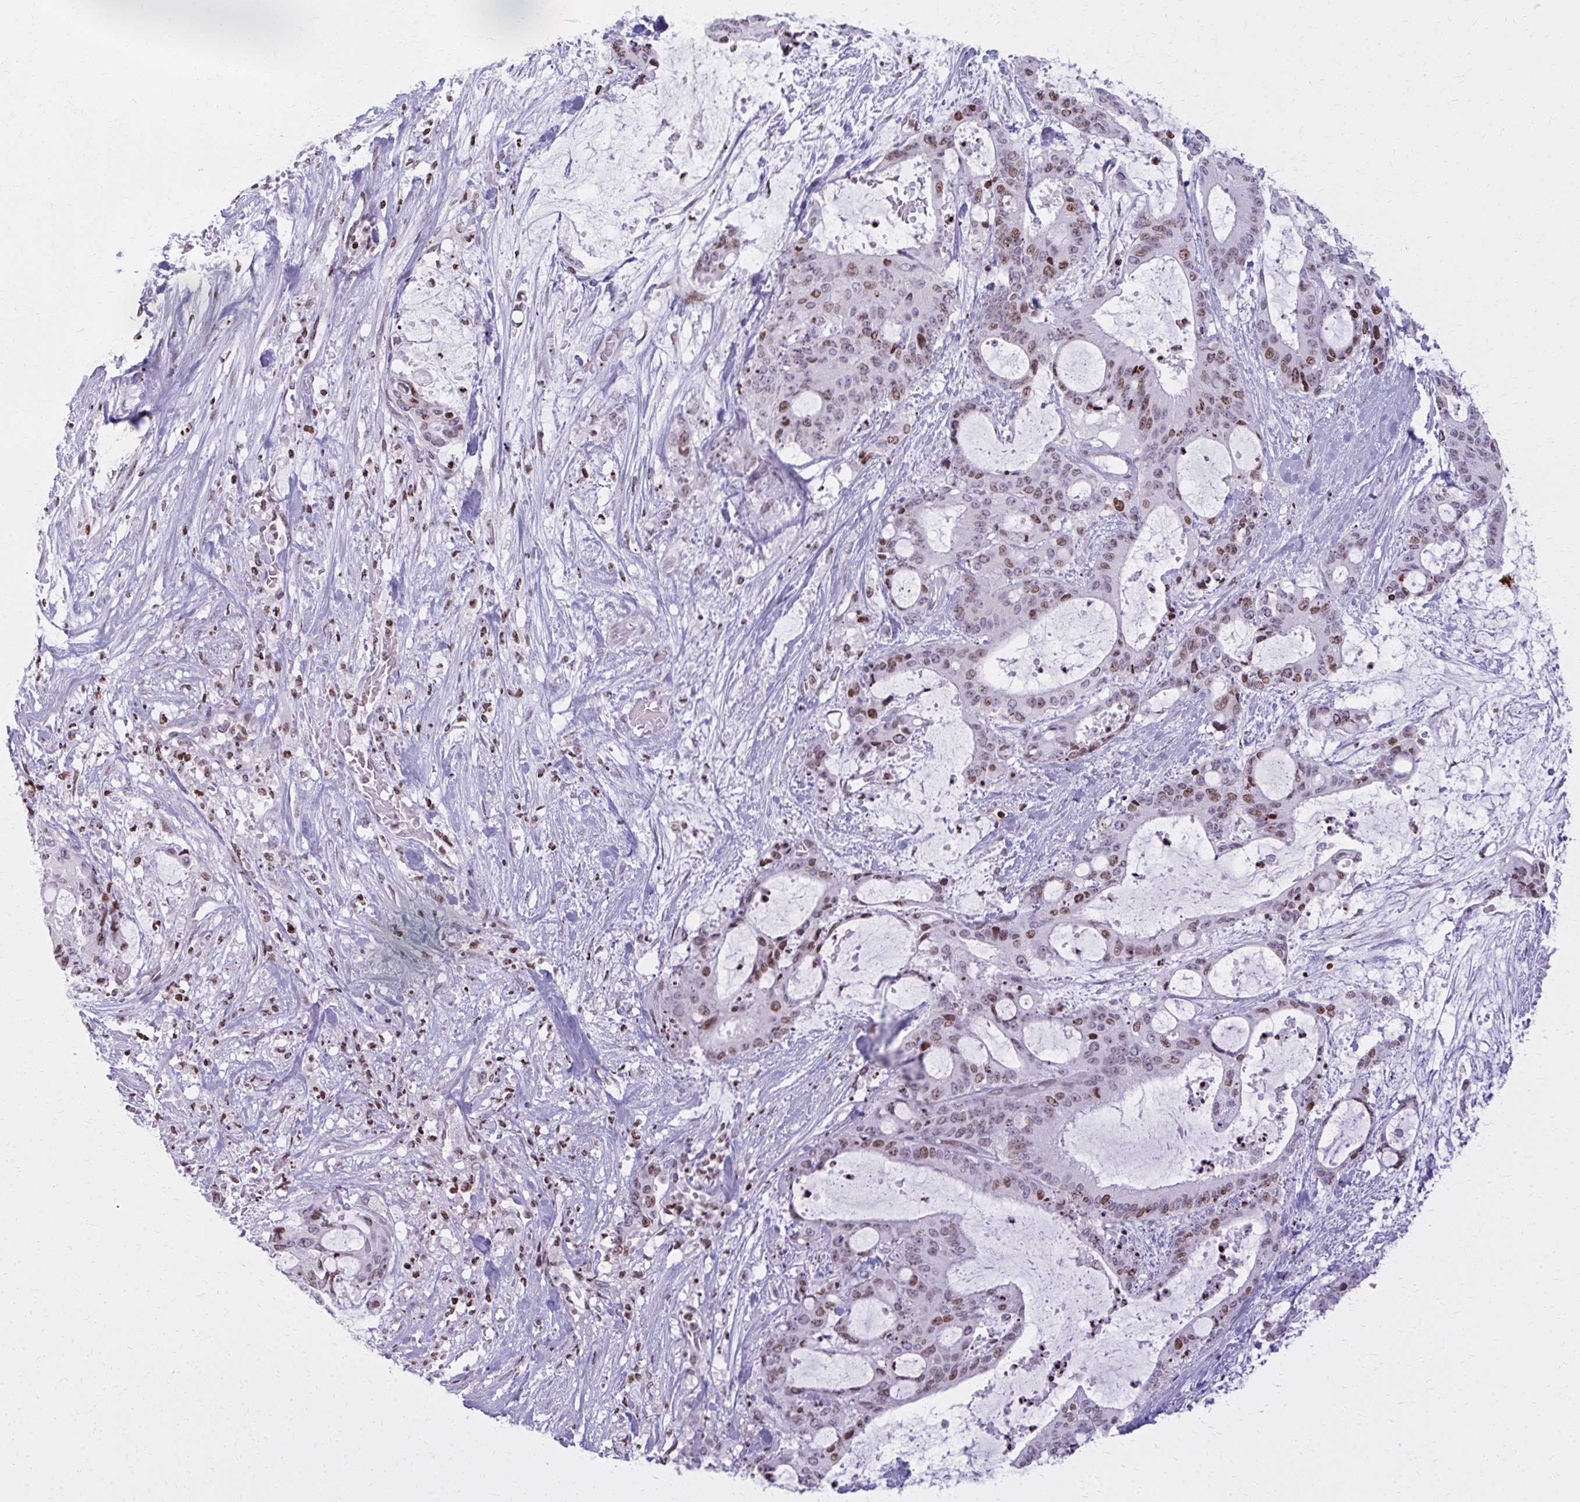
{"staining": {"intensity": "moderate", "quantity": ">75%", "location": "nuclear"}, "tissue": "liver cancer", "cell_type": "Tumor cells", "image_type": "cancer", "snomed": [{"axis": "morphology", "description": "Normal tissue, NOS"}, {"axis": "morphology", "description": "Cholangiocarcinoma"}, {"axis": "topography", "description": "Liver"}, {"axis": "topography", "description": "Peripheral nerve tissue"}], "caption": "Human liver cancer stained for a protein (brown) exhibits moderate nuclear positive staining in approximately >75% of tumor cells.", "gene": "AP5M1", "patient": {"sex": "female", "age": 73}}